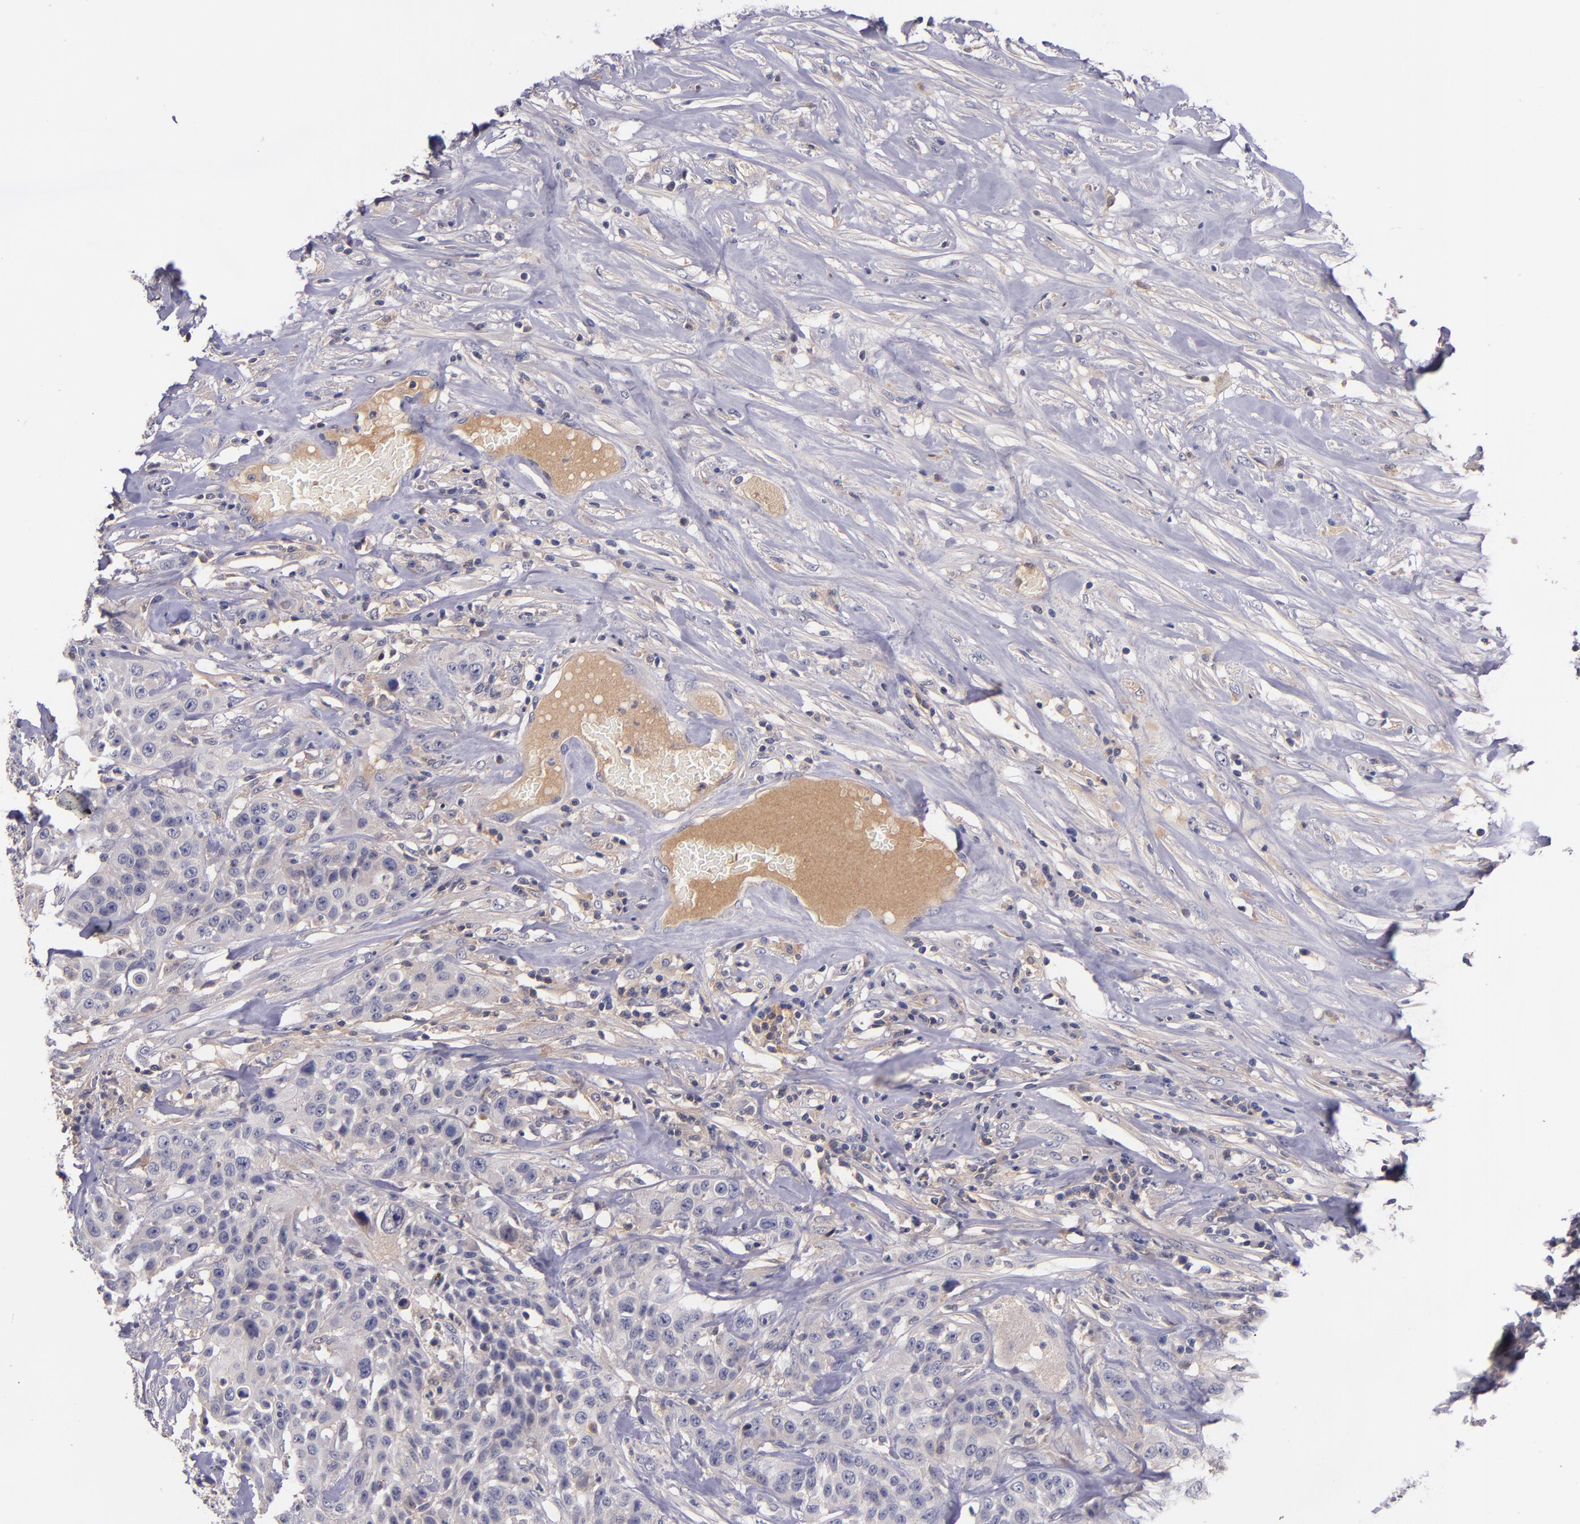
{"staining": {"intensity": "weak", "quantity": "25%-75%", "location": "cytoplasmic/membranous"}, "tissue": "urothelial cancer", "cell_type": "Tumor cells", "image_type": "cancer", "snomed": [{"axis": "morphology", "description": "Urothelial carcinoma, High grade"}, {"axis": "topography", "description": "Urinary bladder"}], "caption": "High-grade urothelial carcinoma stained with a protein marker exhibits weak staining in tumor cells.", "gene": "RBP4", "patient": {"sex": "male", "age": 74}}